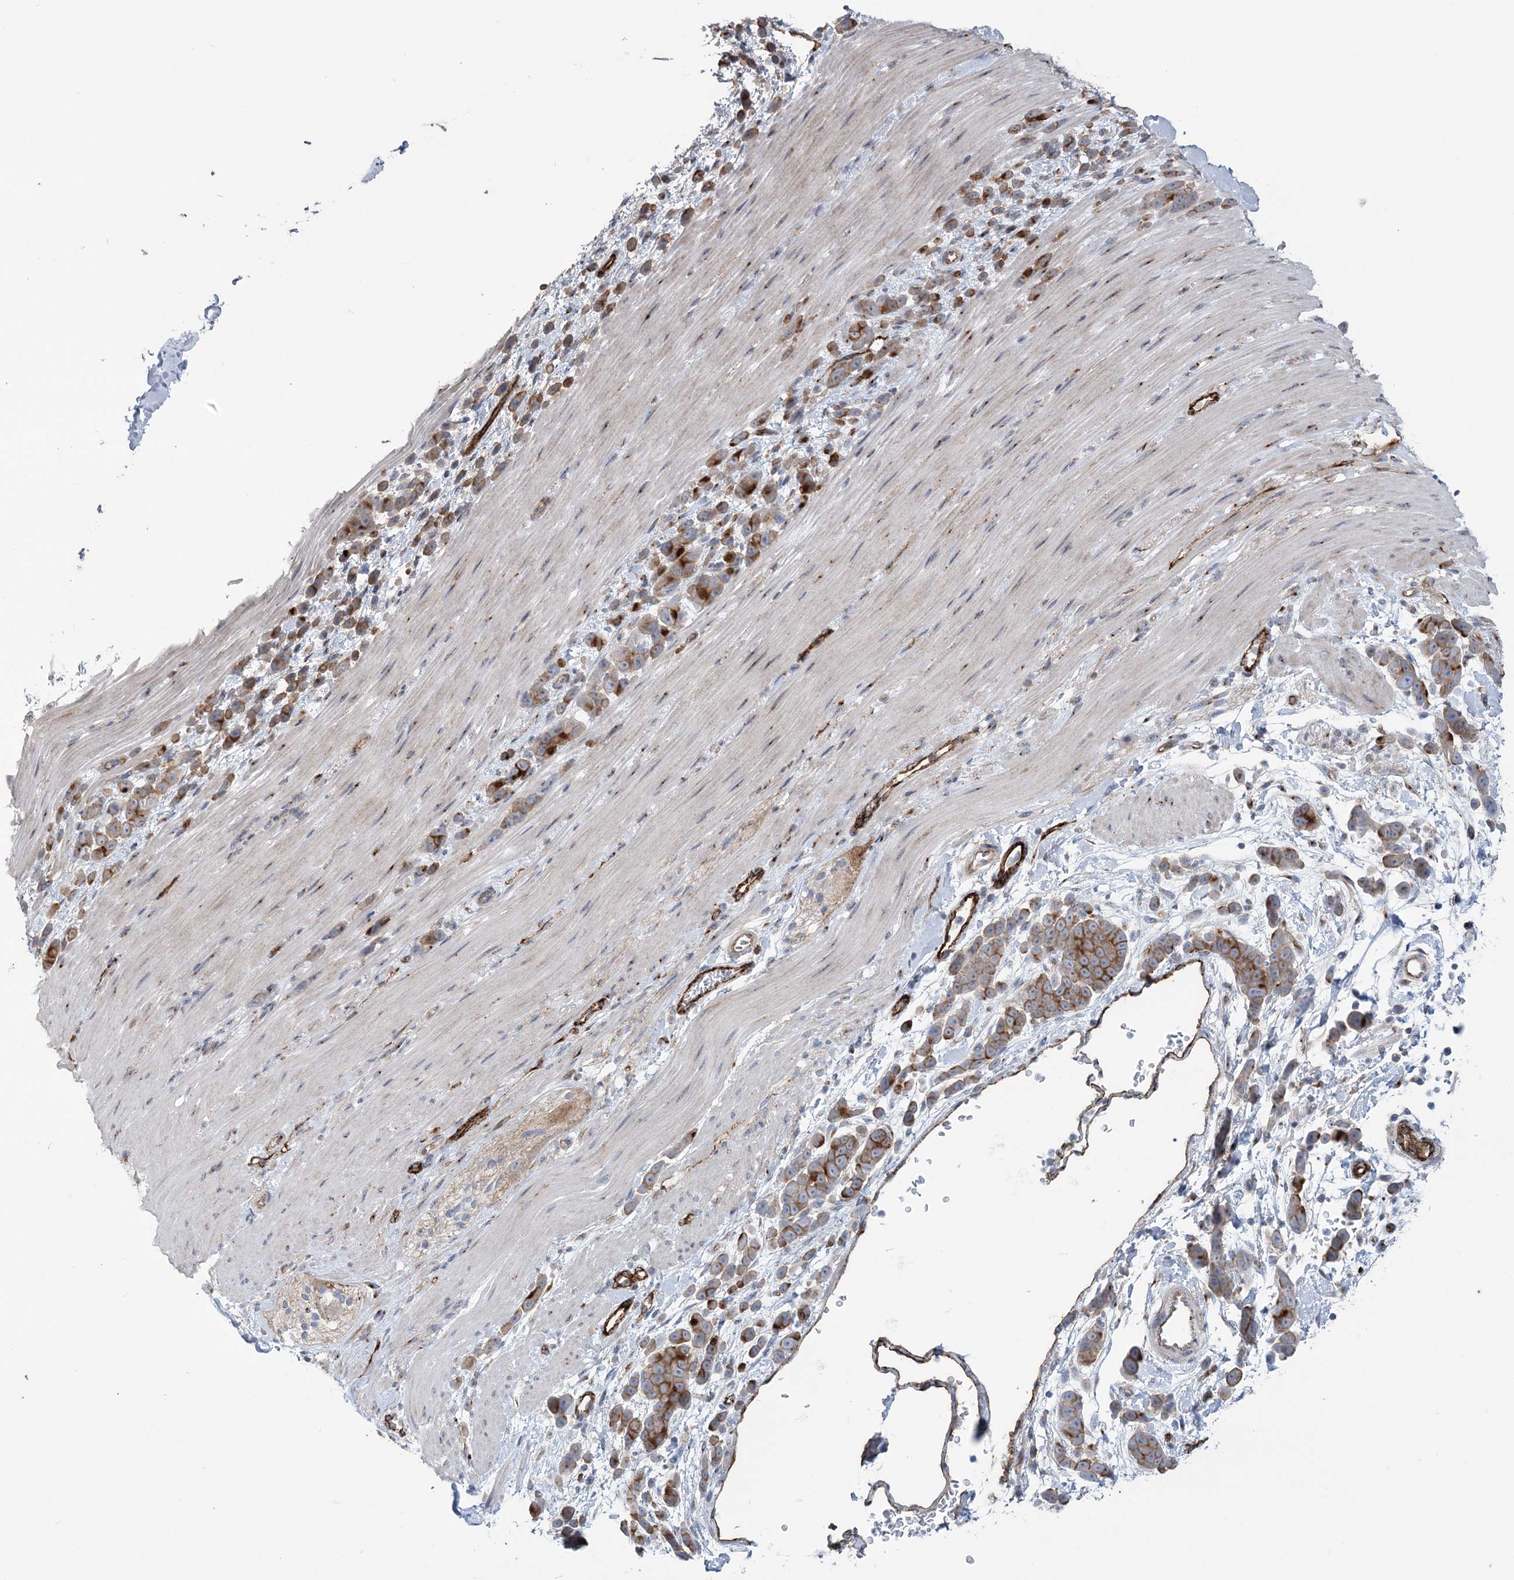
{"staining": {"intensity": "strong", "quantity": "25%-75%", "location": "cytoplasmic/membranous"}, "tissue": "pancreatic cancer", "cell_type": "Tumor cells", "image_type": "cancer", "snomed": [{"axis": "morphology", "description": "Normal tissue, NOS"}, {"axis": "morphology", "description": "Adenocarcinoma, NOS"}, {"axis": "topography", "description": "Pancreas"}], "caption": "This micrograph demonstrates immunohistochemistry staining of human pancreatic cancer, with high strong cytoplasmic/membranous expression in about 25%-75% of tumor cells.", "gene": "RAB11FIP5", "patient": {"sex": "female", "age": 64}}